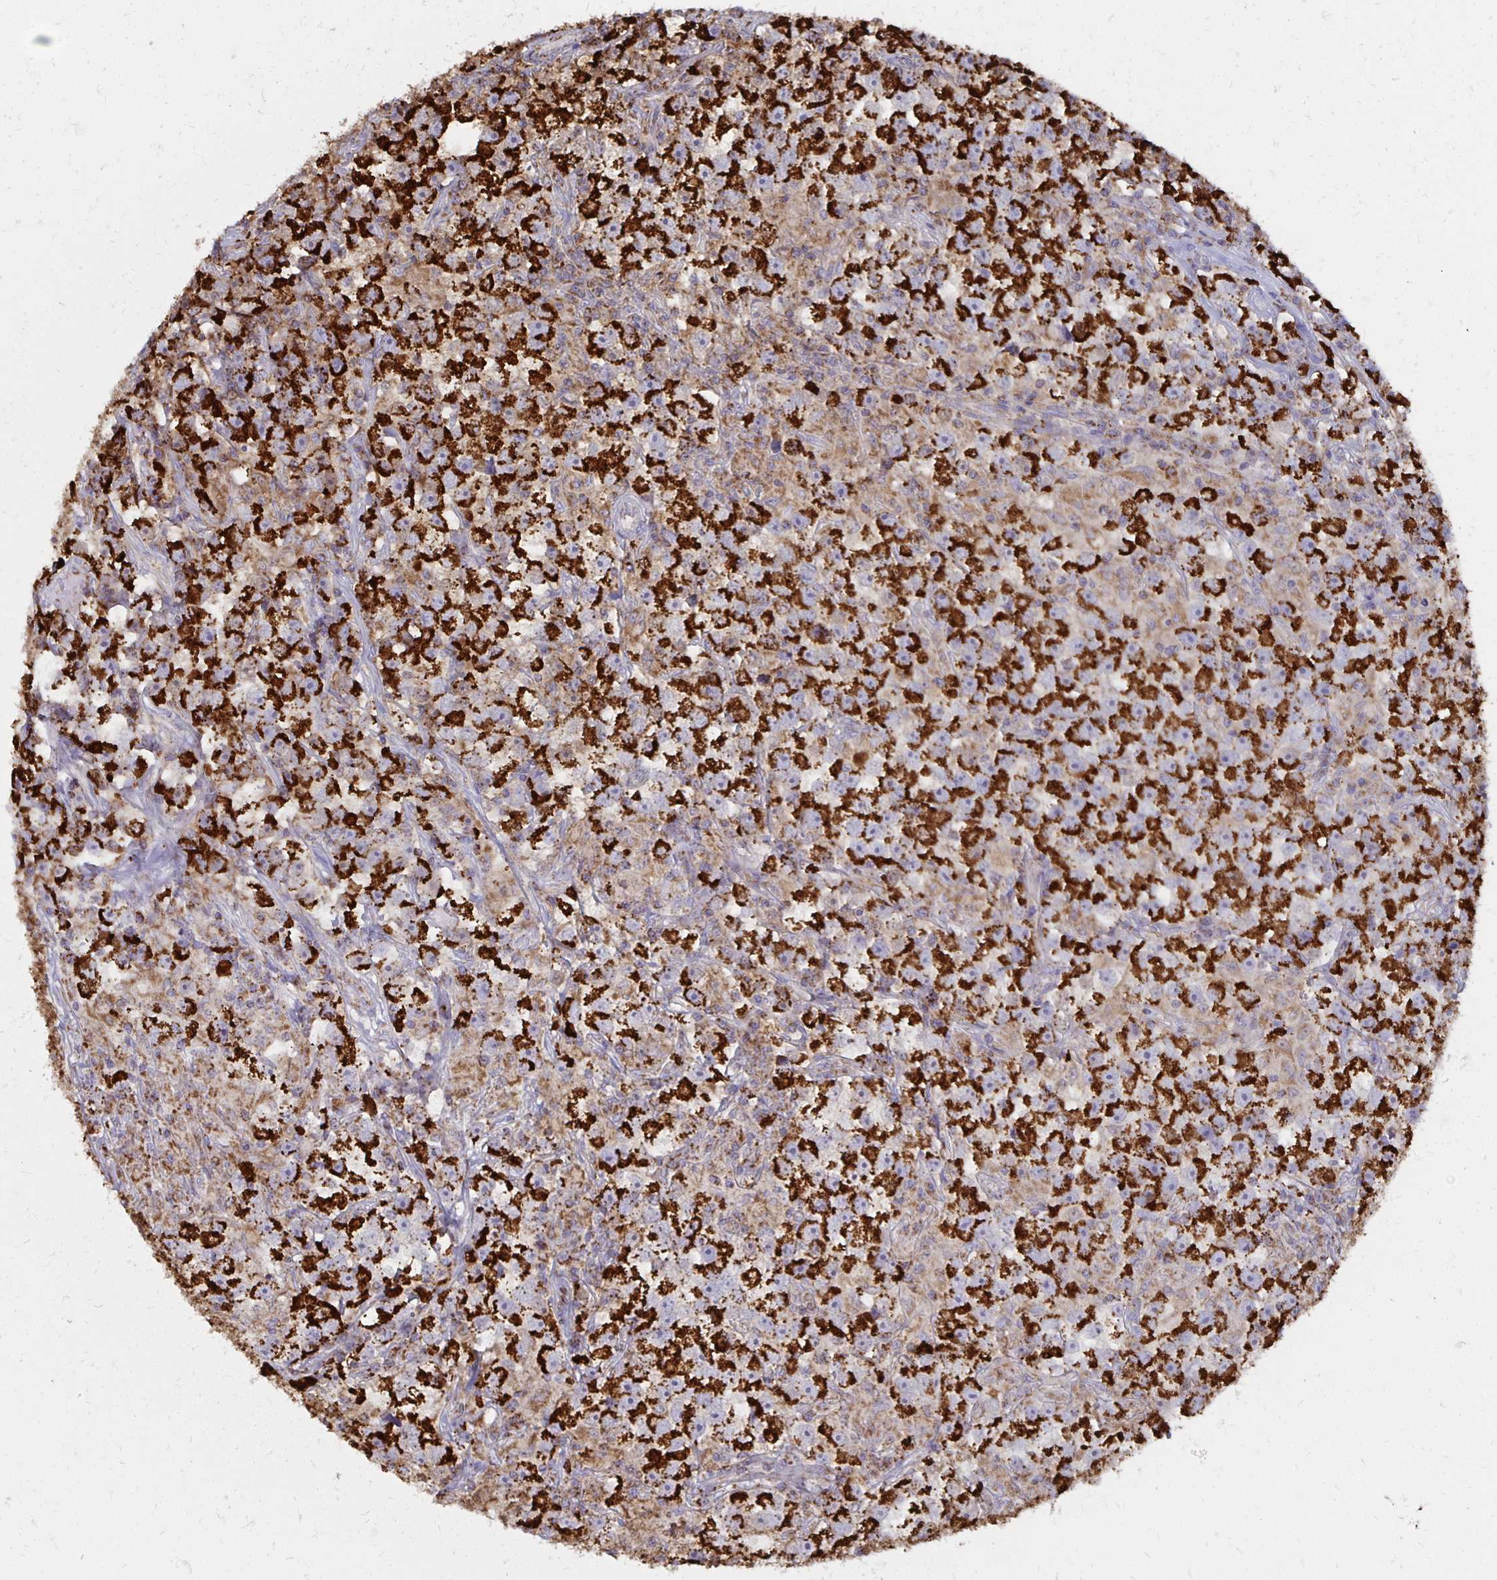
{"staining": {"intensity": "strong", "quantity": ">75%", "location": "cytoplasmic/membranous"}, "tissue": "testis cancer", "cell_type": "Tumor cells", "image_type": "cancer", "snomed": [{"axis": "morphology", "description": "Seminoma, NOS"}, {"axis": "topography", "description": "Testis"}], "caption": "Immunohistochemical staining of human testis seminoma shows high levels of strong cytoplasmic/membranous protein positivity in about >75% of tumor cells.", "gene": "IER3", "patient": {"sex": "male", "age": 33}}